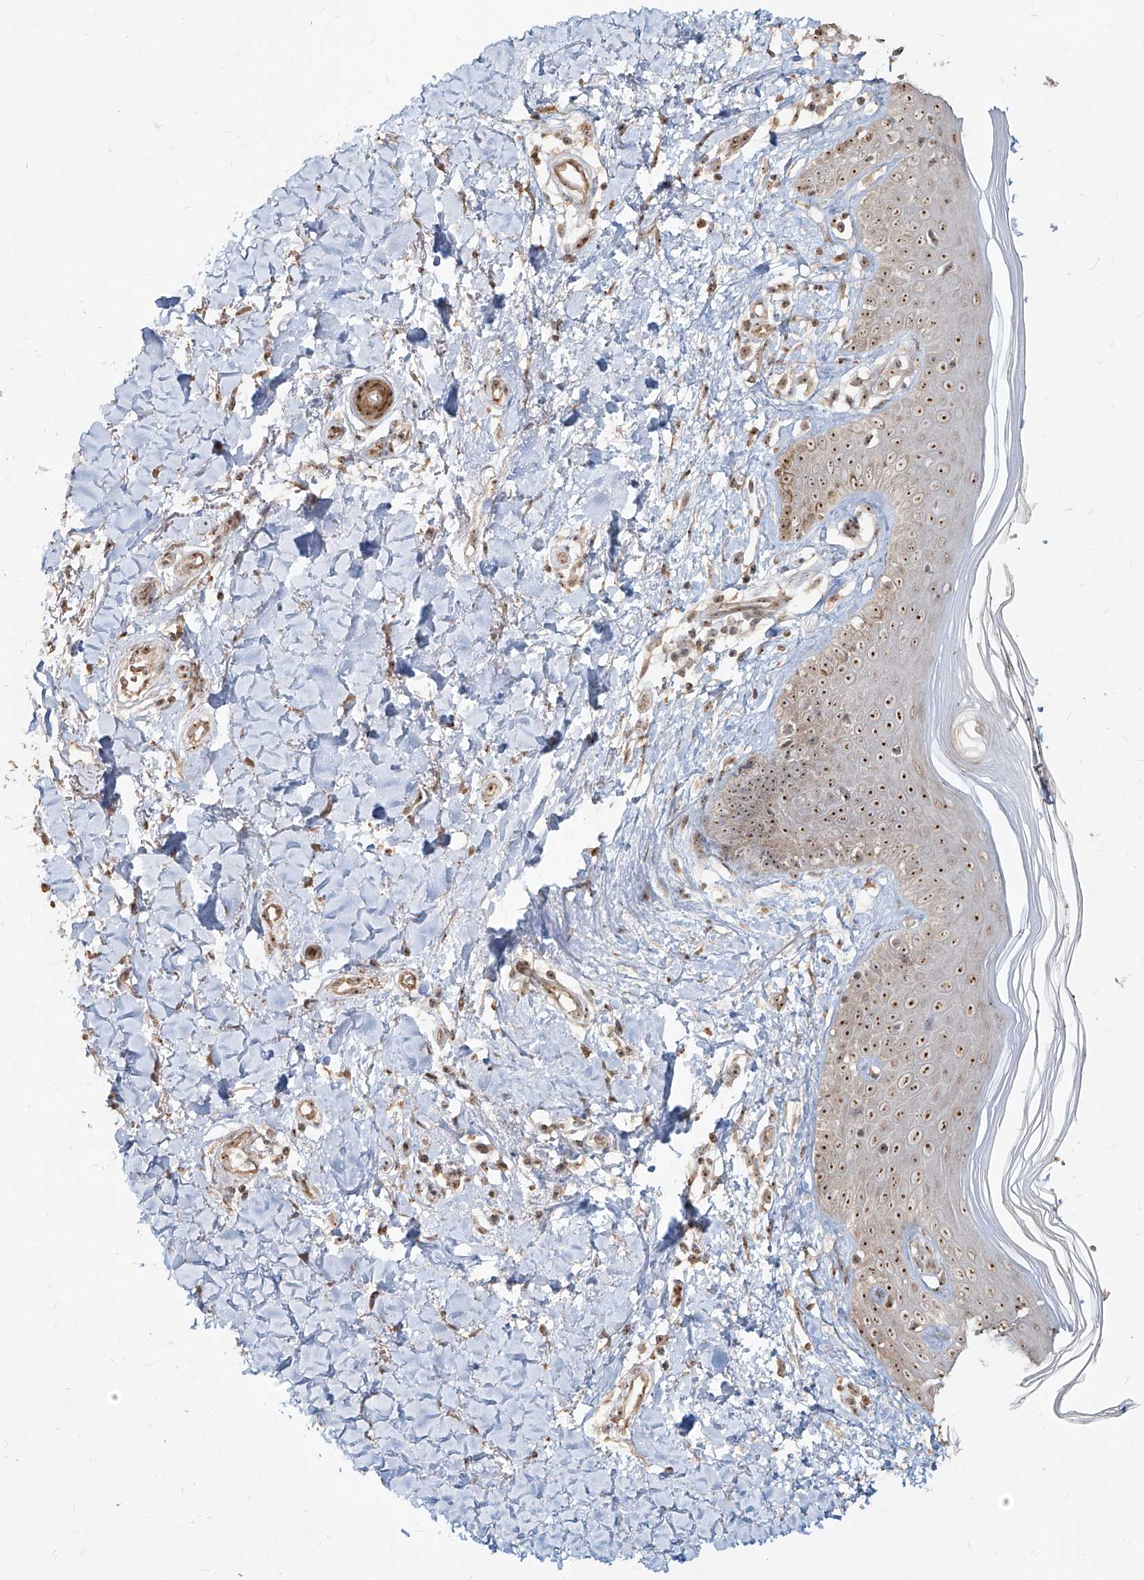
{"staining": {"intensity": "moderate", "quantity": ">75%", "location": "cytoplasmic/membranous,nuclear"}, "tissue": "skin", "cell_type": "Fibroblasts", "image_type": "normal", "snomed": [{"axis": "morphology", "description": "Normal tissue, NOS"}, {"axis": "topography", "description": "Skin"}], "caption": "Immunohistochemical staining of benign skin exhibits moderate cytoplasmic/membranous,nuclear protein expression in about >75% of fibroblasts.", "gene": "BYSL", "patient": {"sex": "female", "age": 64}}